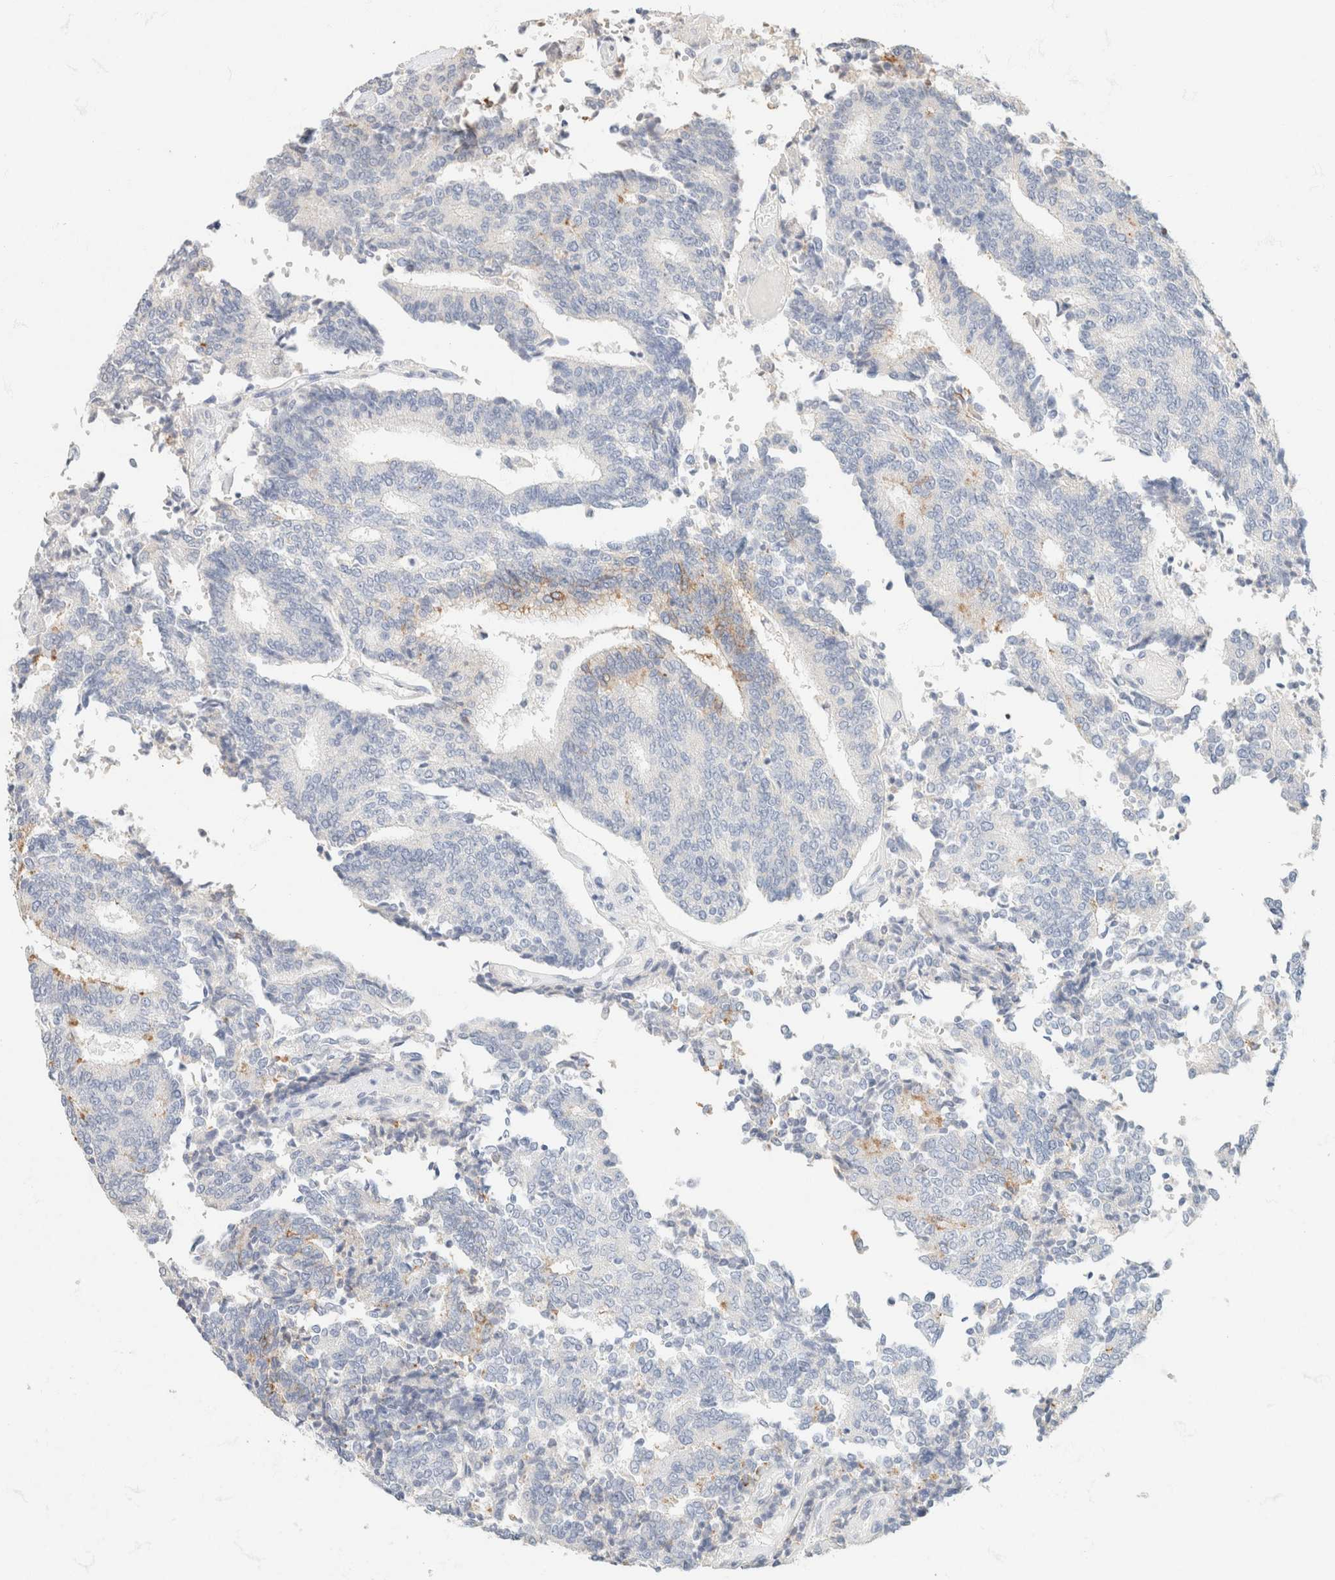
{"staining": {"intensity": "moderate", "quantity": "<25%", "location": "cytoplasmic/membranous"}, "tissue": "prostate cancer", "cell_type": "Tumor cells", "image_type": "cancer", "snomed": [{"axis": "morphology", "description": "Normal tissue, NOS"}, {"axis": "morphology", "description": "Adenocarcinoma, High grade"}, {"axis": "topography", "description": "Prostate"}, {"axis": "topography", "description": "Seminal veicle"}], "caption": "Prostate high-grade adenocarcinoma was stained to show a protein in brown. There is low levels of moderate cytoplasmic/membranous staining in about <25% of tumor cells. The protein of interest is shown in brown color, while the nuclei are stained blue.", "gene": "CA12", "patient": {"sex": "male", "age": 55}}